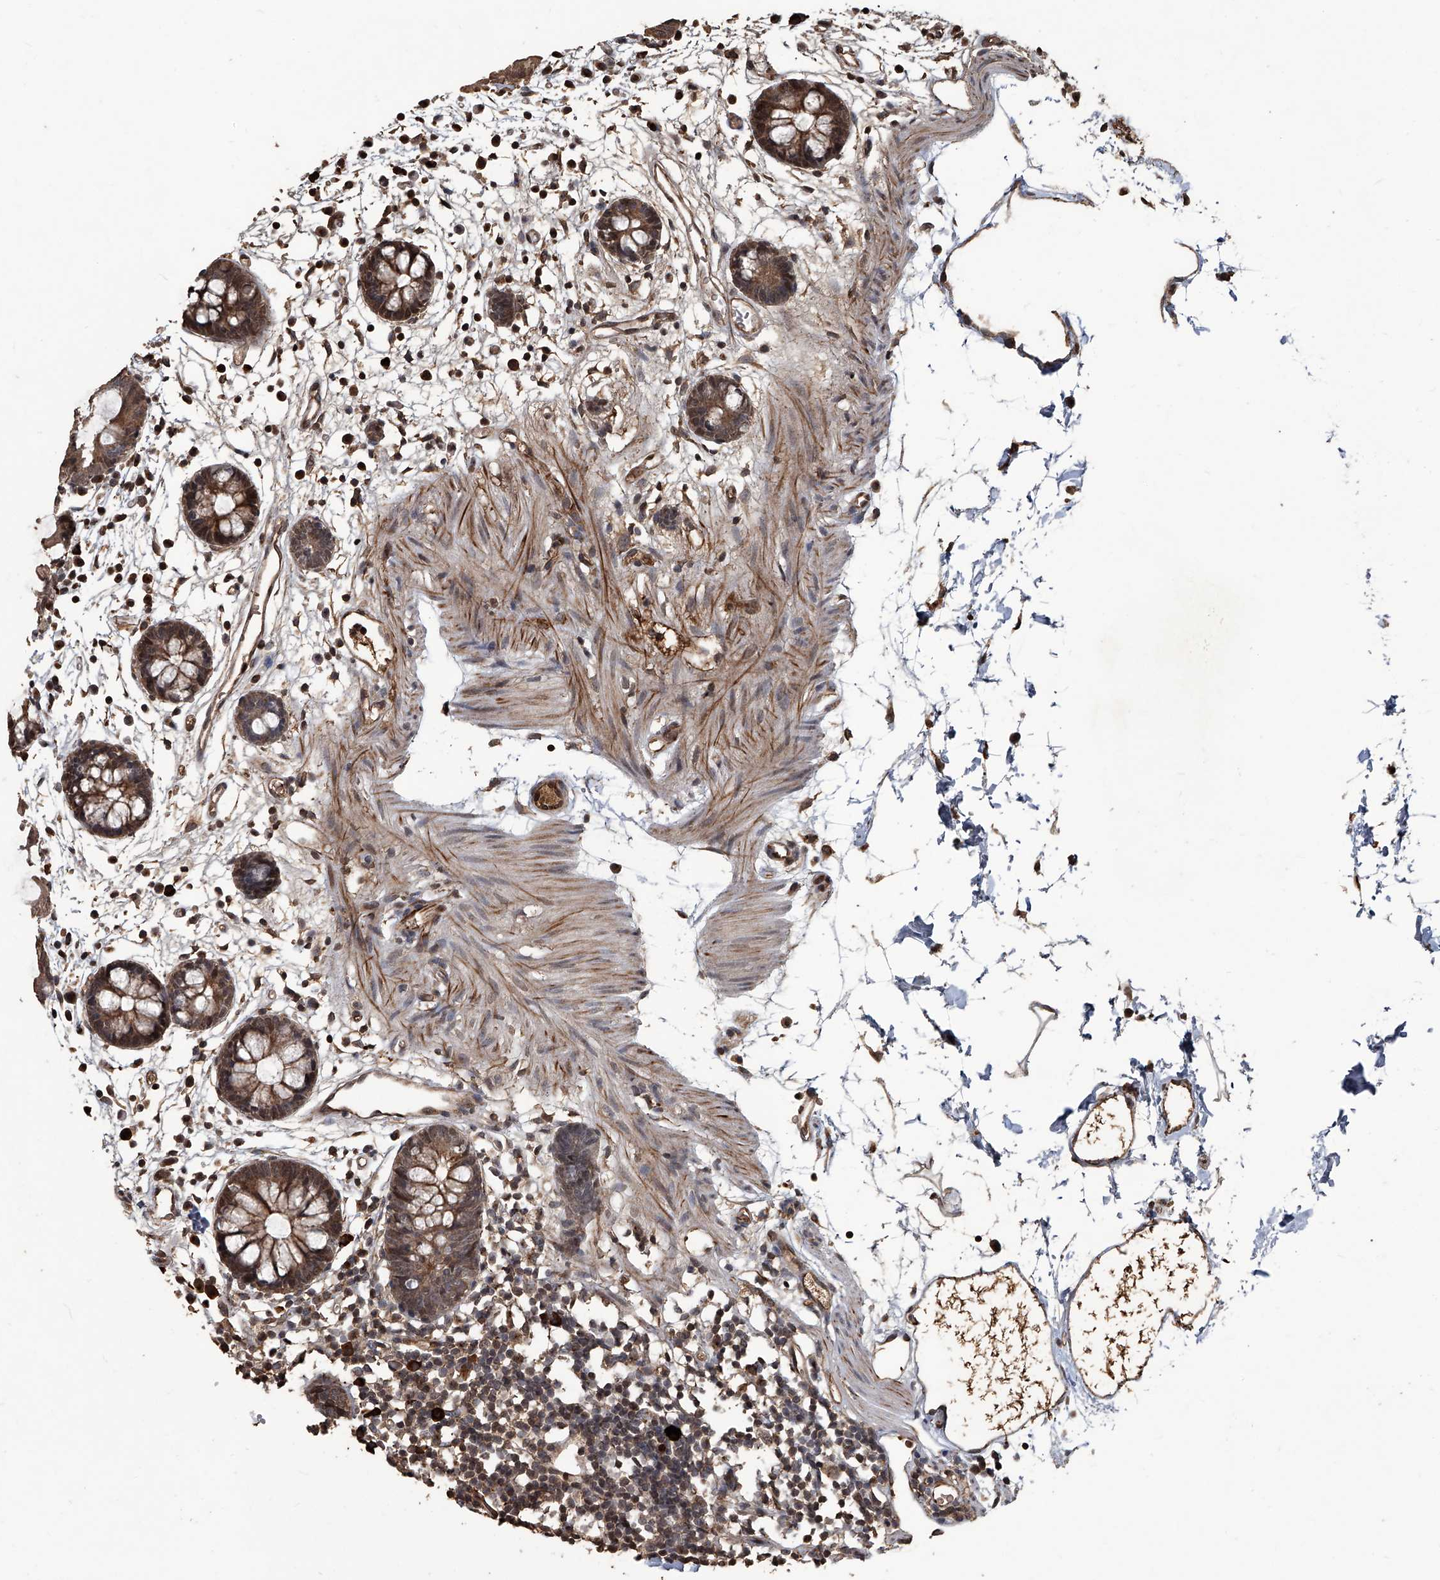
{"staining": {"intensity": "strong", "quantity": ">75%", "location": "cytoplasmic/membranous,nuclear"}, "tissue": "colon", "cell_type": "Endothelial cells", "image_type": "normal", "snomed": [{"axis": "morphology", "description": "Normal tissue, NOS"}, {"axis": "topography", "description": "Colon"}], "caption": "Protein expression analysis of unremarkable colon demonstrates strong cytoplasmic/membranous,nuclear positivity in about >75% of endothelial cells.", "gene": "GPR132", "patient": {"sex": "male", "age": 56}}